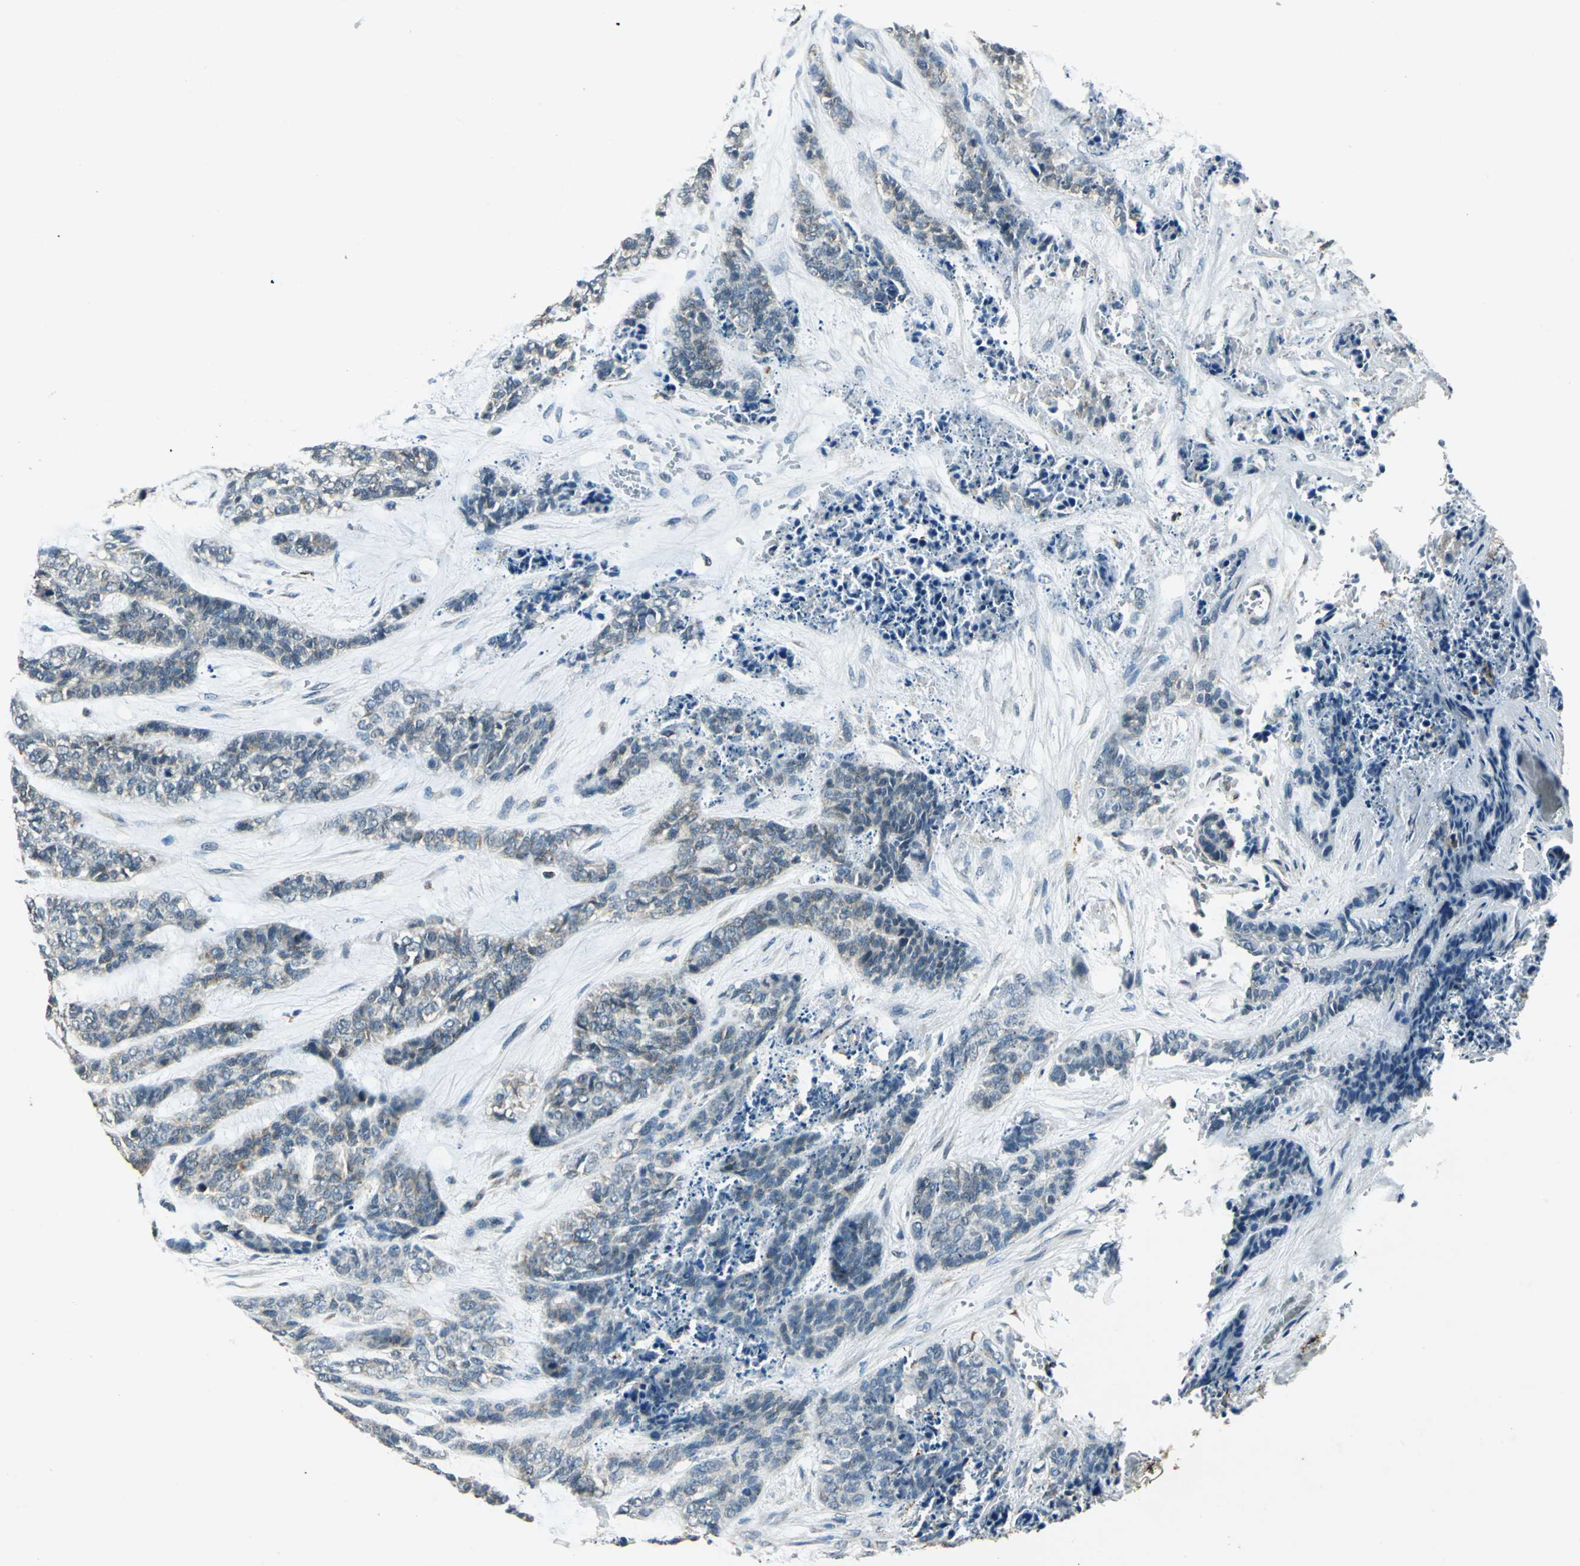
{"staining": {"intensity": "weak", "quantity": "25%-75%", "location": "cytoplasmic/membranous"}, "tissue": "skin cancer", "cell_type": "Tumor cells", "image_type": "cancer", "snomed": [{"axis": "morphology", "description": "Basal cell carcinoma"}, {"axis": "topography", "description": "Skin"}], "caption": "Human basal cell carcinoma (skin) stained for a protein (brown) displays weak cytoplasmic/membranous positive expression in approximately 25%-75% of tumor cells.", "gene": "NUDT2", "patient": {"sex": "female", "age": 64}}